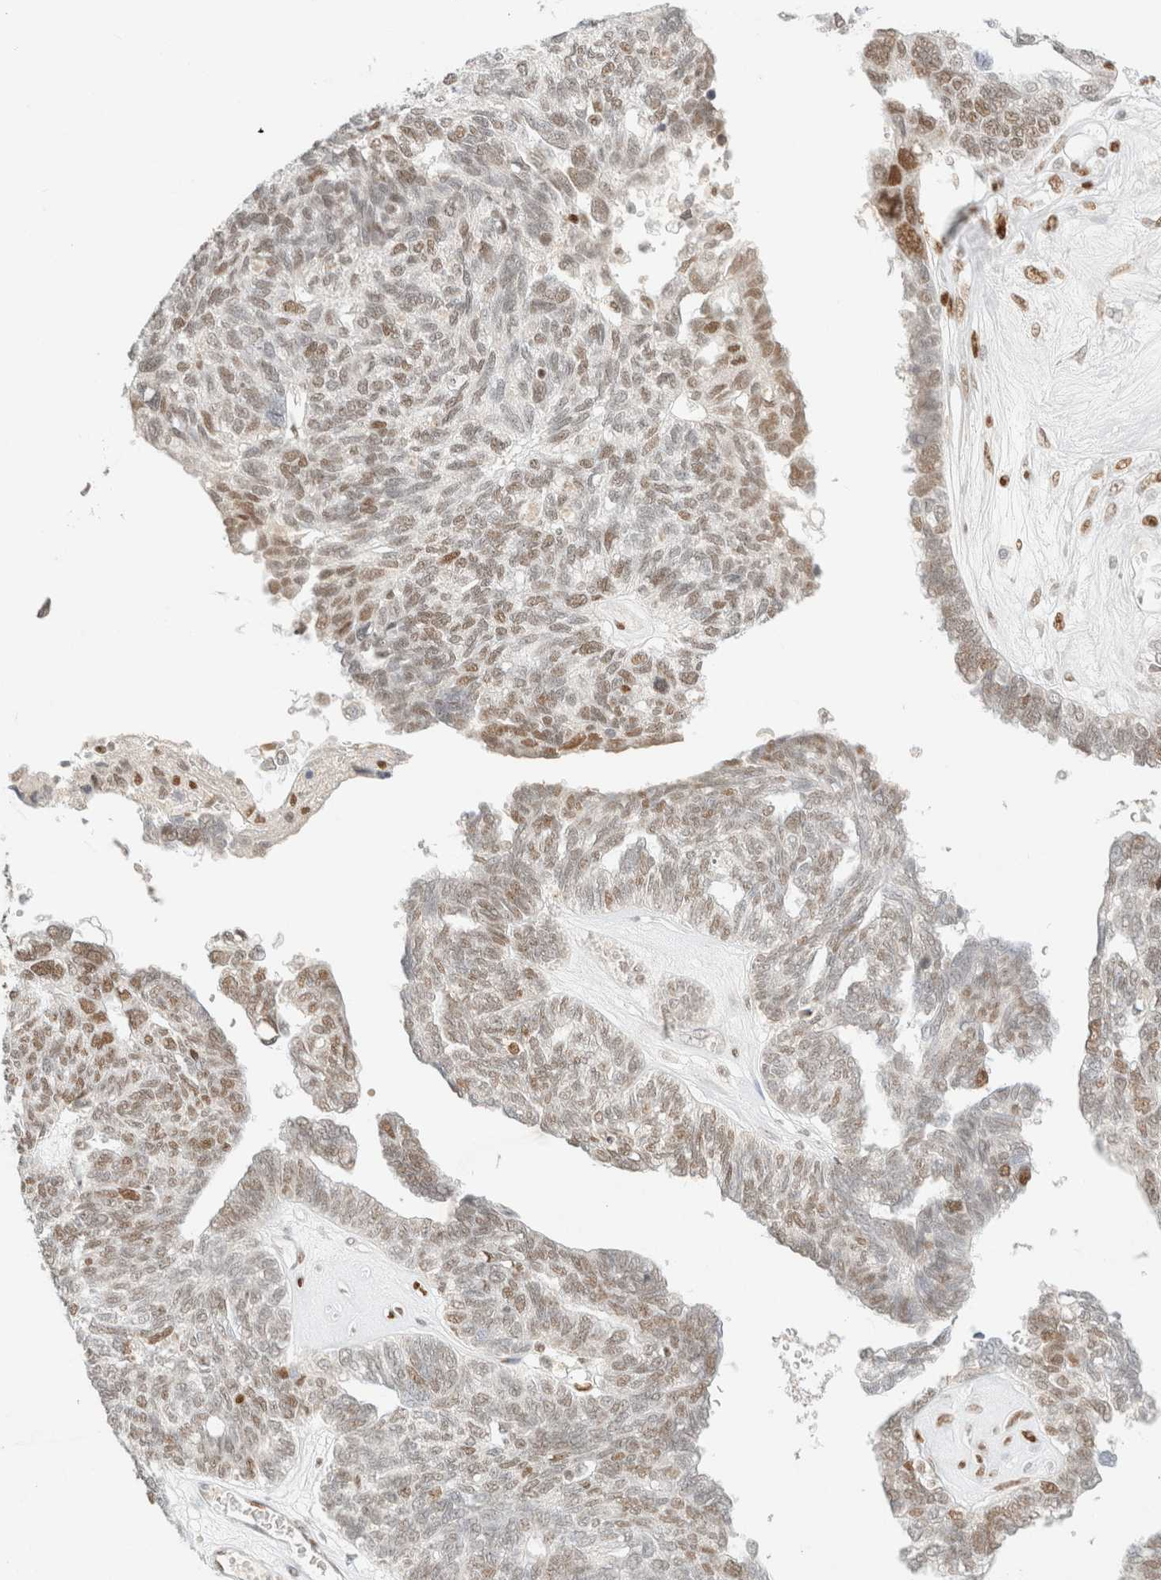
{"staining": {"intensity": "moderate", "quantity": "<25%", "location": "nuclear"}, "tissue": "ovarian cancer", "cell_type": "Tumor cells", "image_type": "cancer", "snomed": [{"axis": "morphology", "description": "Cystadenocarcinoma, serous, NOS"}, {"axis": "topography", "description": "Ovary"}], "caption": "Immunohistochemistry (IHC) histopathology image of human ovarian cancer (serous cystadenocarcinoma) stained for a protein (brown), which exhibits low levels of moderate nuclear staining in approximately <25% of tumor cells.", "gene": "DDB2", "patient": {"sex": "female", "age": 79}}